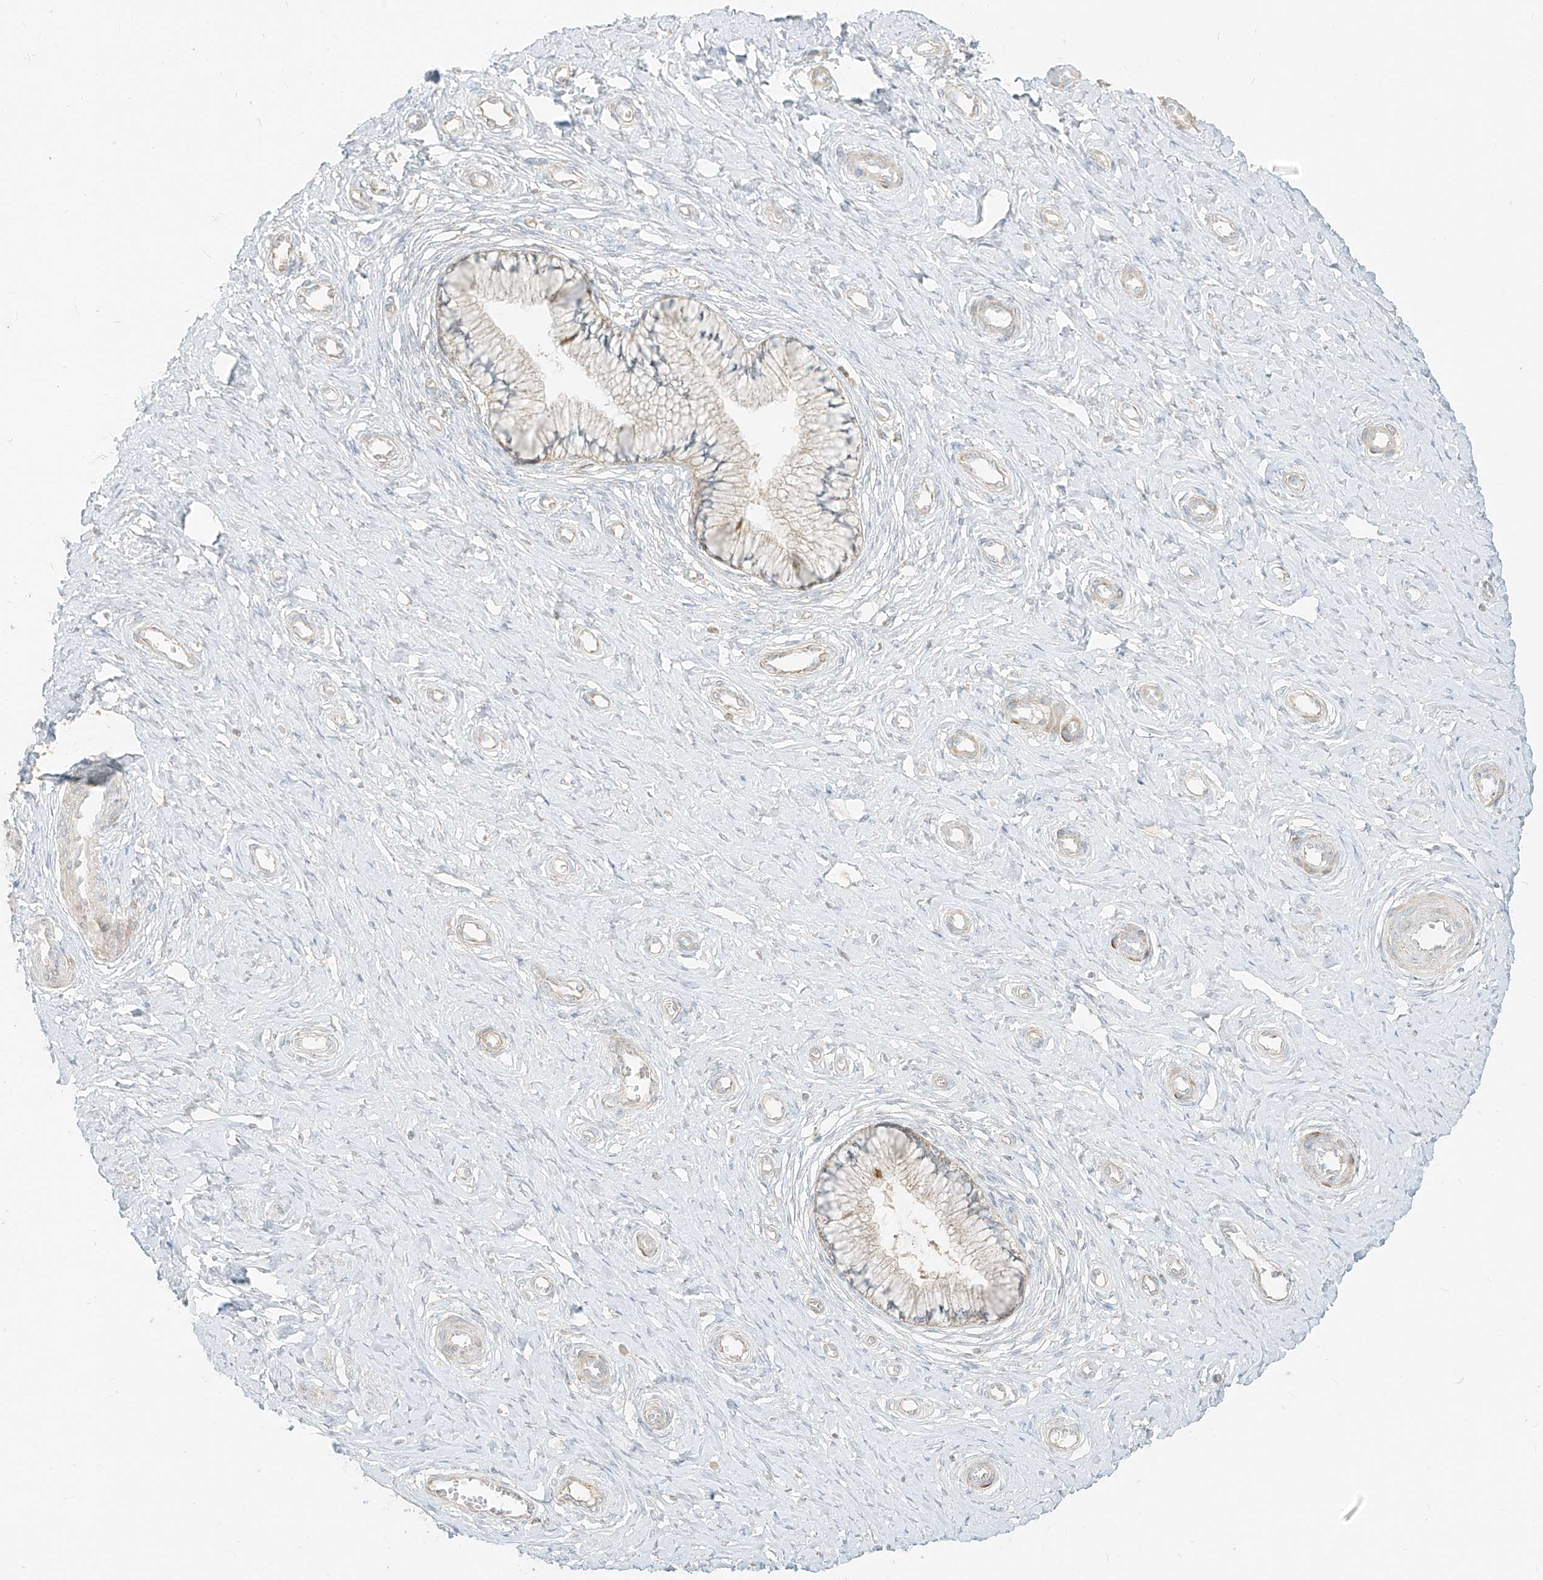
{"staining": {"intensity": "weak", "quantity": "<25%", "location": "cytoplasmic/membranous"}, "tissue": "cervix", "cell_type": "Glandular cells", "image_type": "normal", "snomed": [{"axis": "morphology", "description": "Normal tissue, NOS"}, {"axis": "topography", "description": "Cervix"}], "caption": "Immunohistochemistry of benign cervix shows no positivity in glandular cells. (DAB (3,3'-diaminobenzidine) immunohistochemistry (IHC), high magnification).", "gene": "ZIM3", "patient": {"sex": "female", "age": 36}}